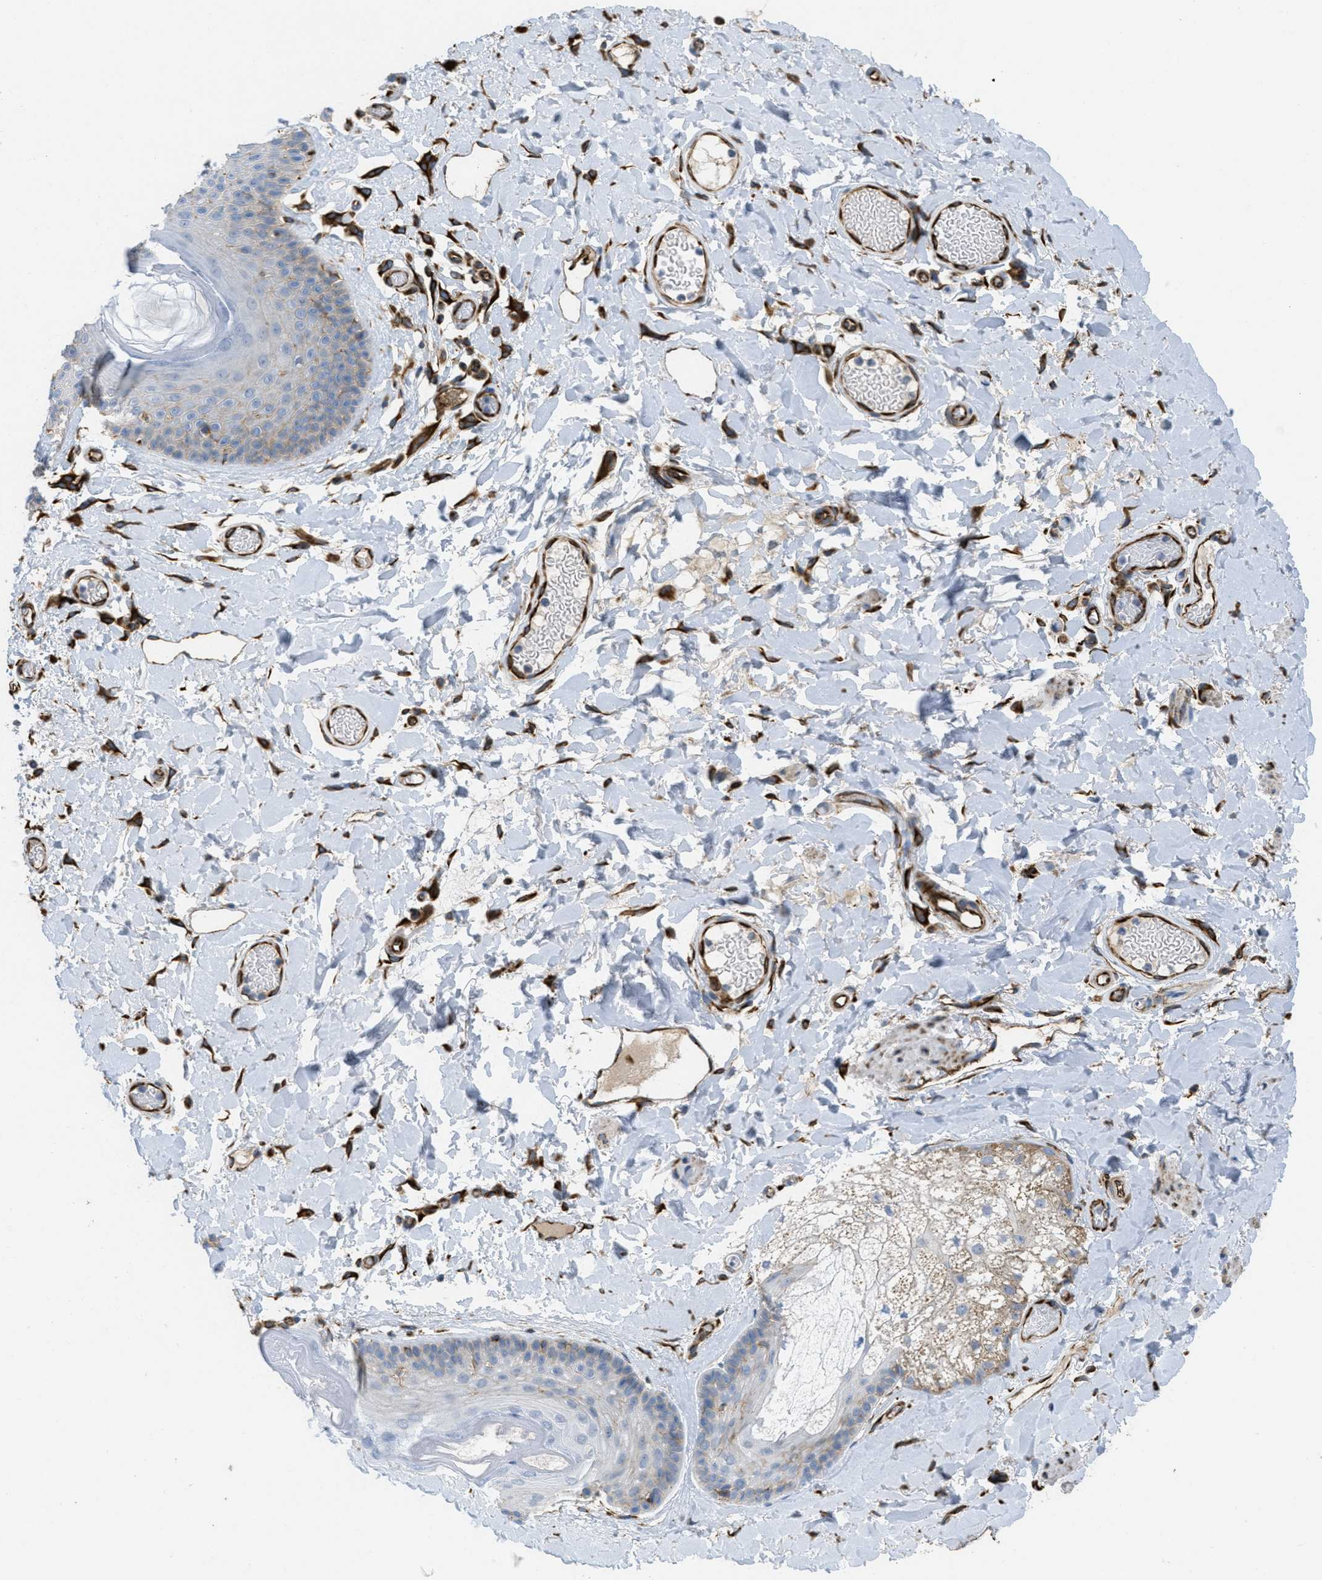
{"staining": {"intensity": "negative", "quantity": "none", "location": "none"}, "tissue": "skin", "cell_type": "Epidermal cells", "image_type": "normal", "snomed": [{"axis": "morphology", "description": "Normal tissue, NOS"}, {"axis": "topography", "description": "Vulva"}], "caption": "Photomicrograph shows no protein staining in epidermal cells of unremarkable skin. The staining was performed using DAB (3,3'-diaminobenzidine) to visualize the protein expression in brown, while the nuclei were stained in blue with hematoxylin (Magnification: 20x).", "gene": "BTN3A1", "patient": {"sex": "female", "age": 73}}